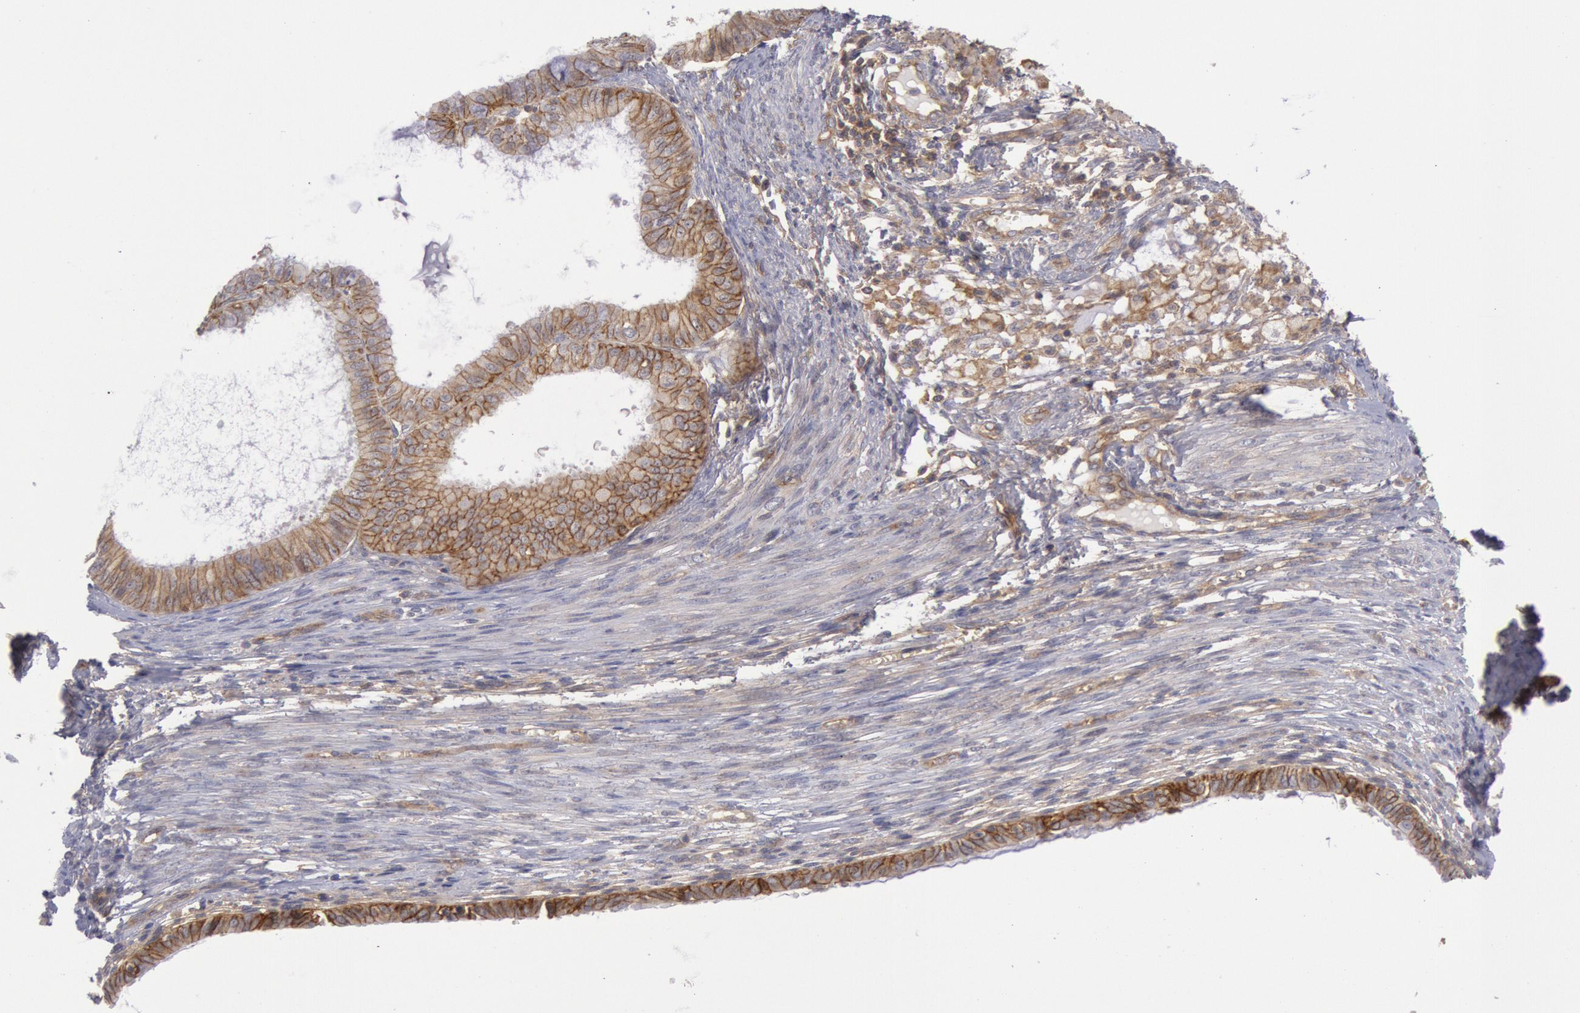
{"staining": {"intensity": "weak", "quantity": ">75%", "location": "cytoplasmic/membranous"}, "tissue": "endometrial cancer", "cell_type": "Tumor cells", "image_type": "cancer", "snomed": [{"axis": "morphology", "description": "Adenocarcinoma, NOS"}, {"axis": "topography", "description": "Endometrium"}], "caption": "Immunohistochemical staining of human endometrial cancer shows low levels of weak cytoplasmic/membranous expression in about >75% of tumor cells.", "gene": "STX4", "patient": {"sex": "female", "age": 76}}